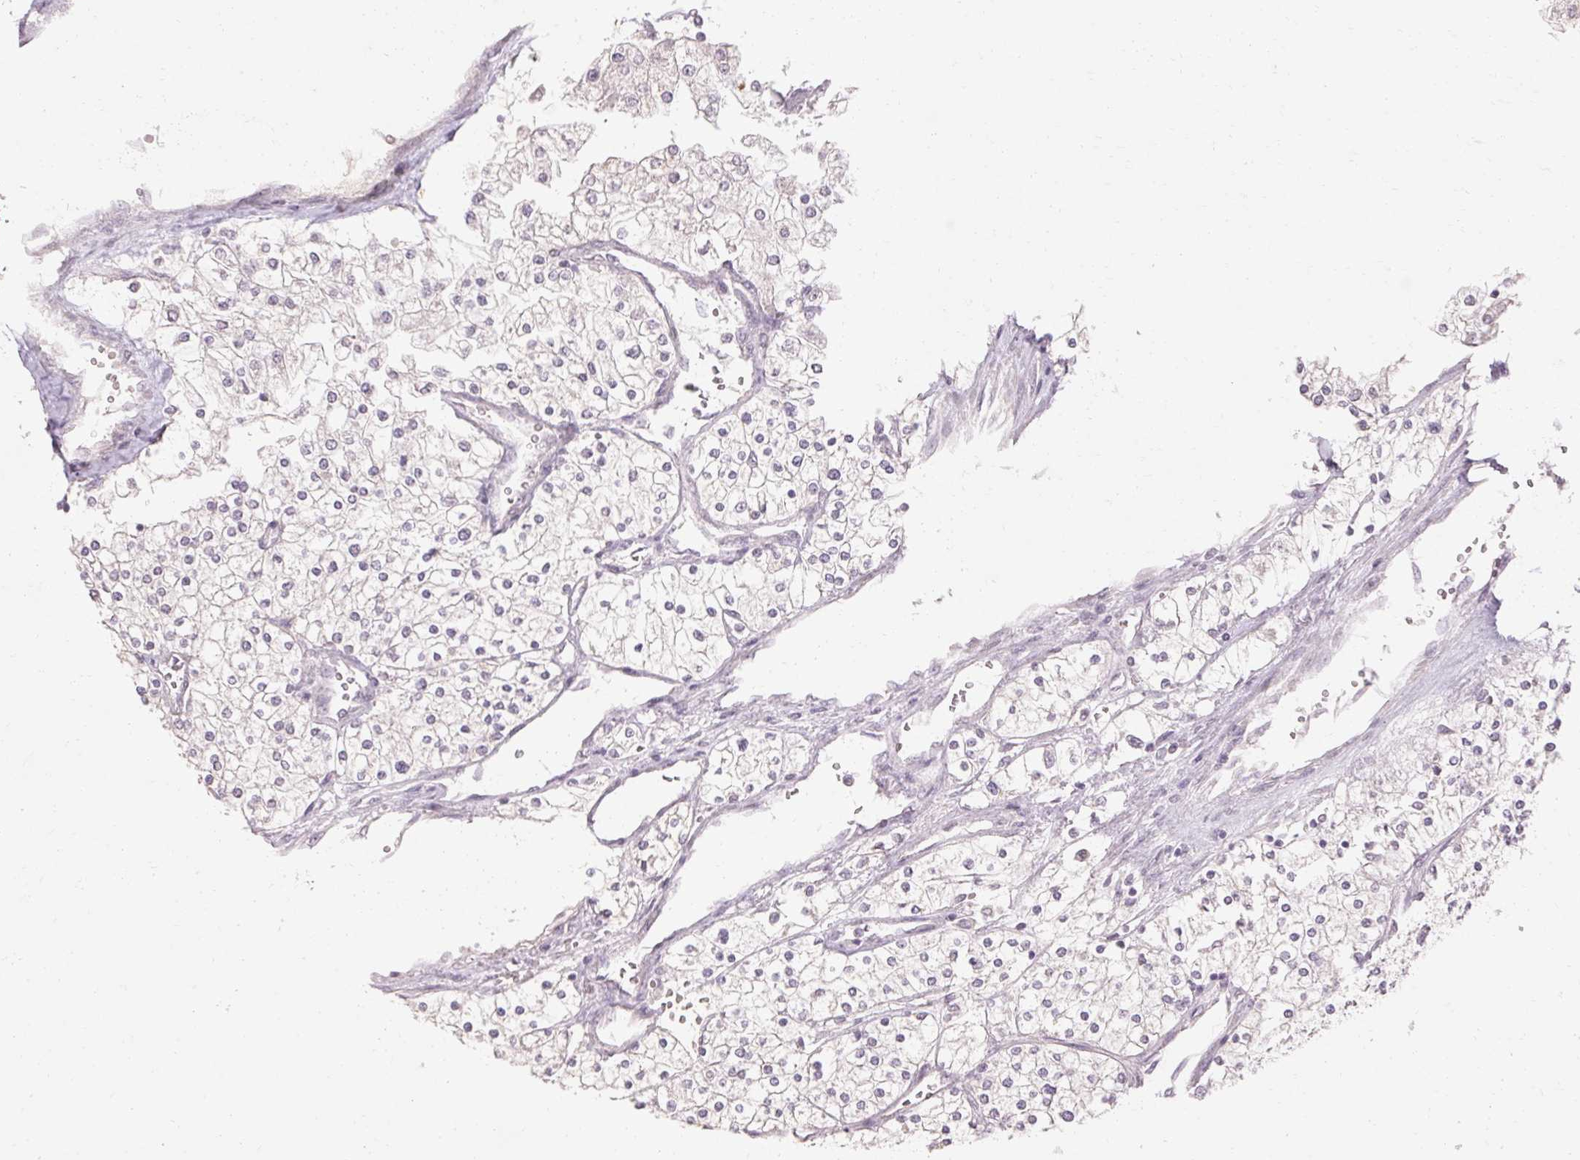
{"staining": {"intensity": "negative", "quantity": "none", "location": "none"}, "tissue": "renal cancer", "cell_type": "Tumor cells", "image_type": "cancer", "snomed": [{"axis": "morphology", "description": "Adenocarcinoma, NOS"}, {"axis": "topography", "description": "Kidney"}], "caption": "Human renal adenocarcinoma stained for a protein using immunohistochemistry (IHC) reveals no expression in tumor cells.", "gene": "SKP2", "patient": {"sex": "male", "age": 80}}